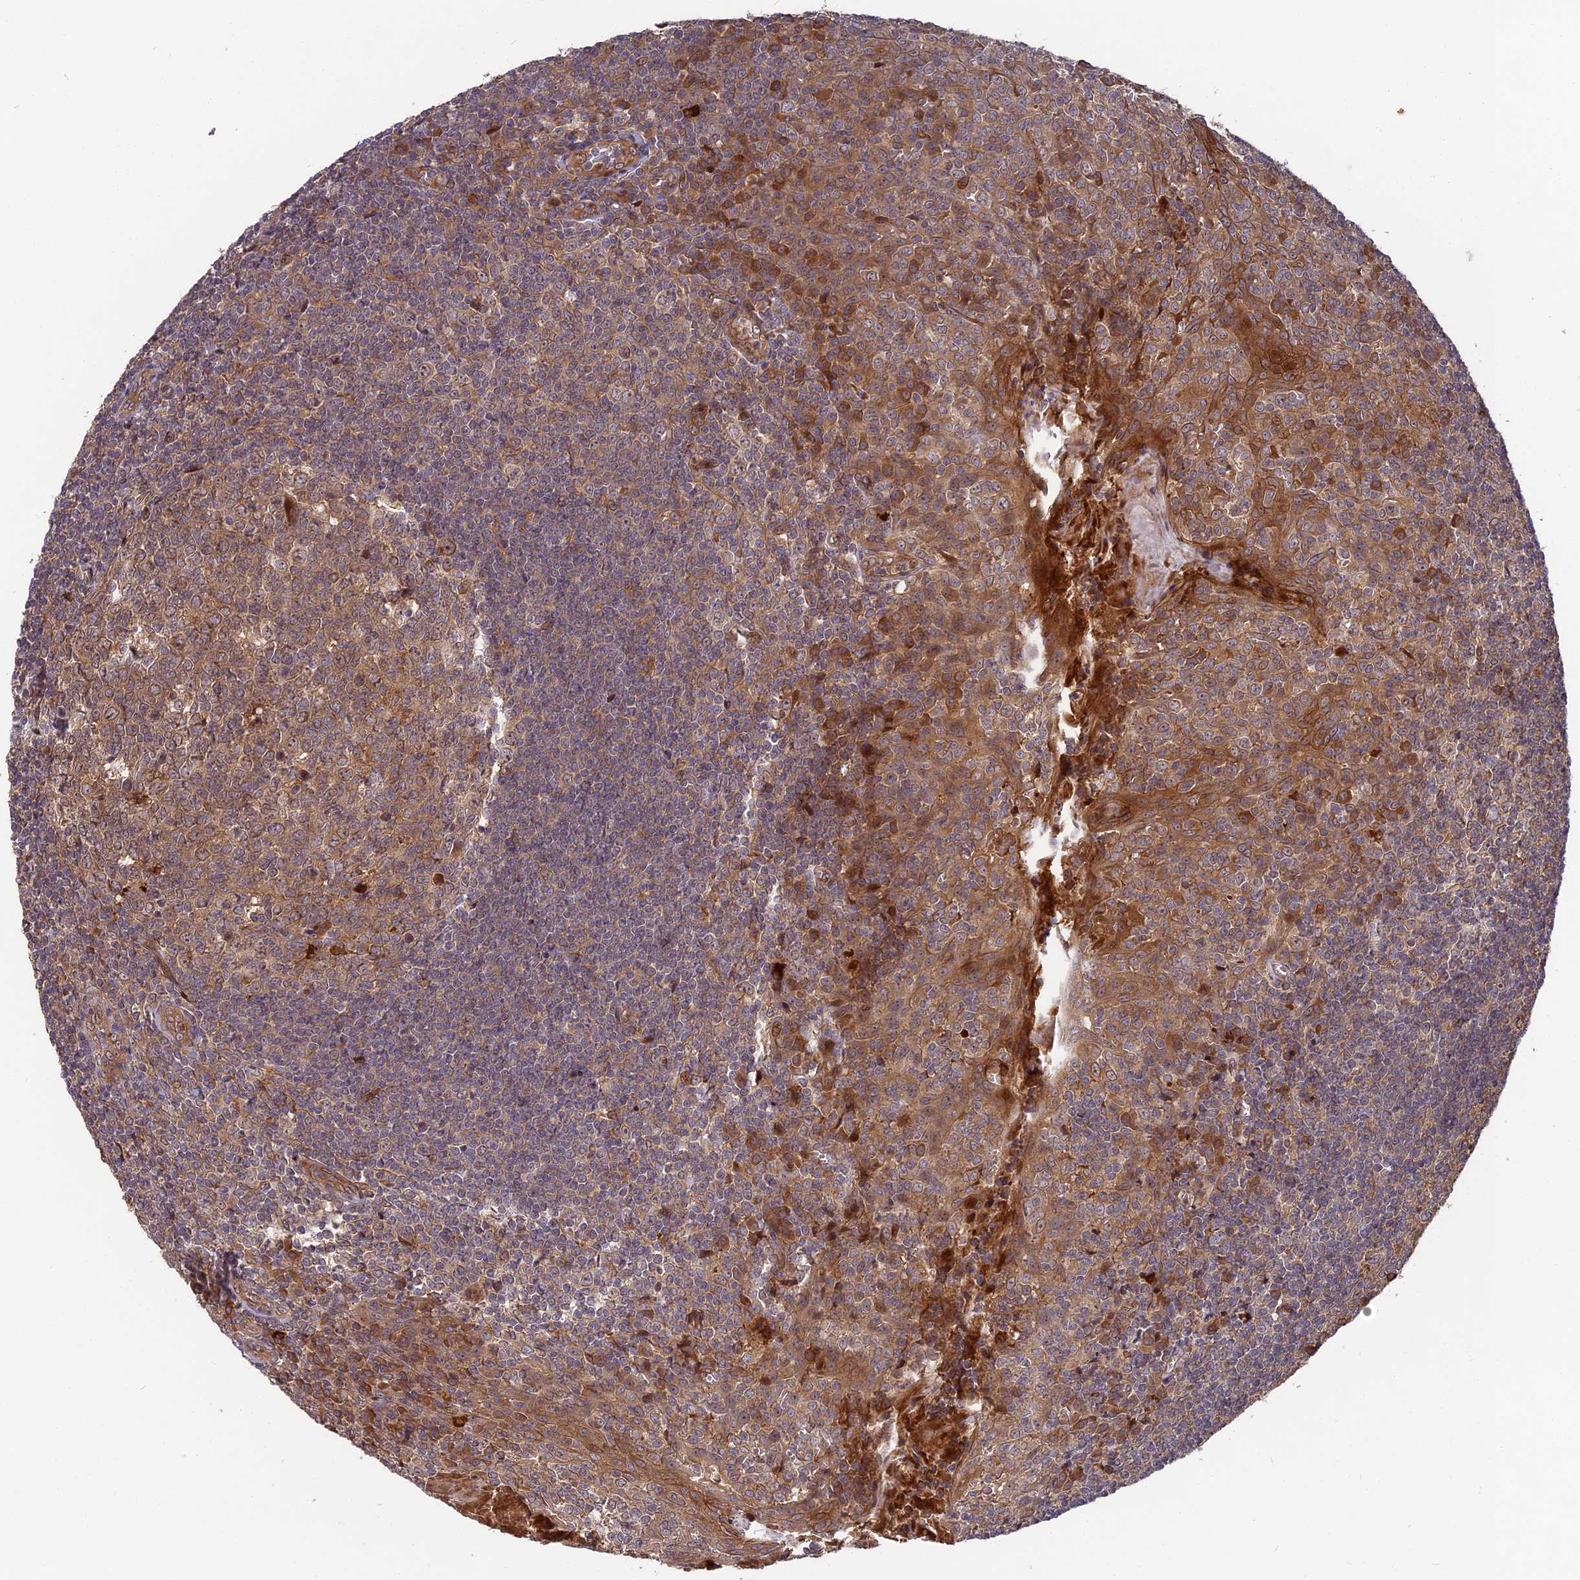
{"staining": {"intensity": "moderate", "quantity": ">75%", "location": "cytoplasmic/membranous"}, "tissue": "tonsil", "cell_type": "Germinal center cells", "image_type": "normal", "snomed": [{"axis": "morphology", "description": "Normal tissue, NOS"}, {"axis": "topography", "description": "Tonsil"}], "caption": "IHC (DAB (3,3'-diaminobenzidine)) staining of benign human tonsil displays moderate cytoplasmic/membranous protein staining in about >75% of germinal center cells. (brown staining indicates protein expression, while blue staining denotes nuclei).", "gene": "TMUB2", "patient": {"sex": "male", "age": 27}}